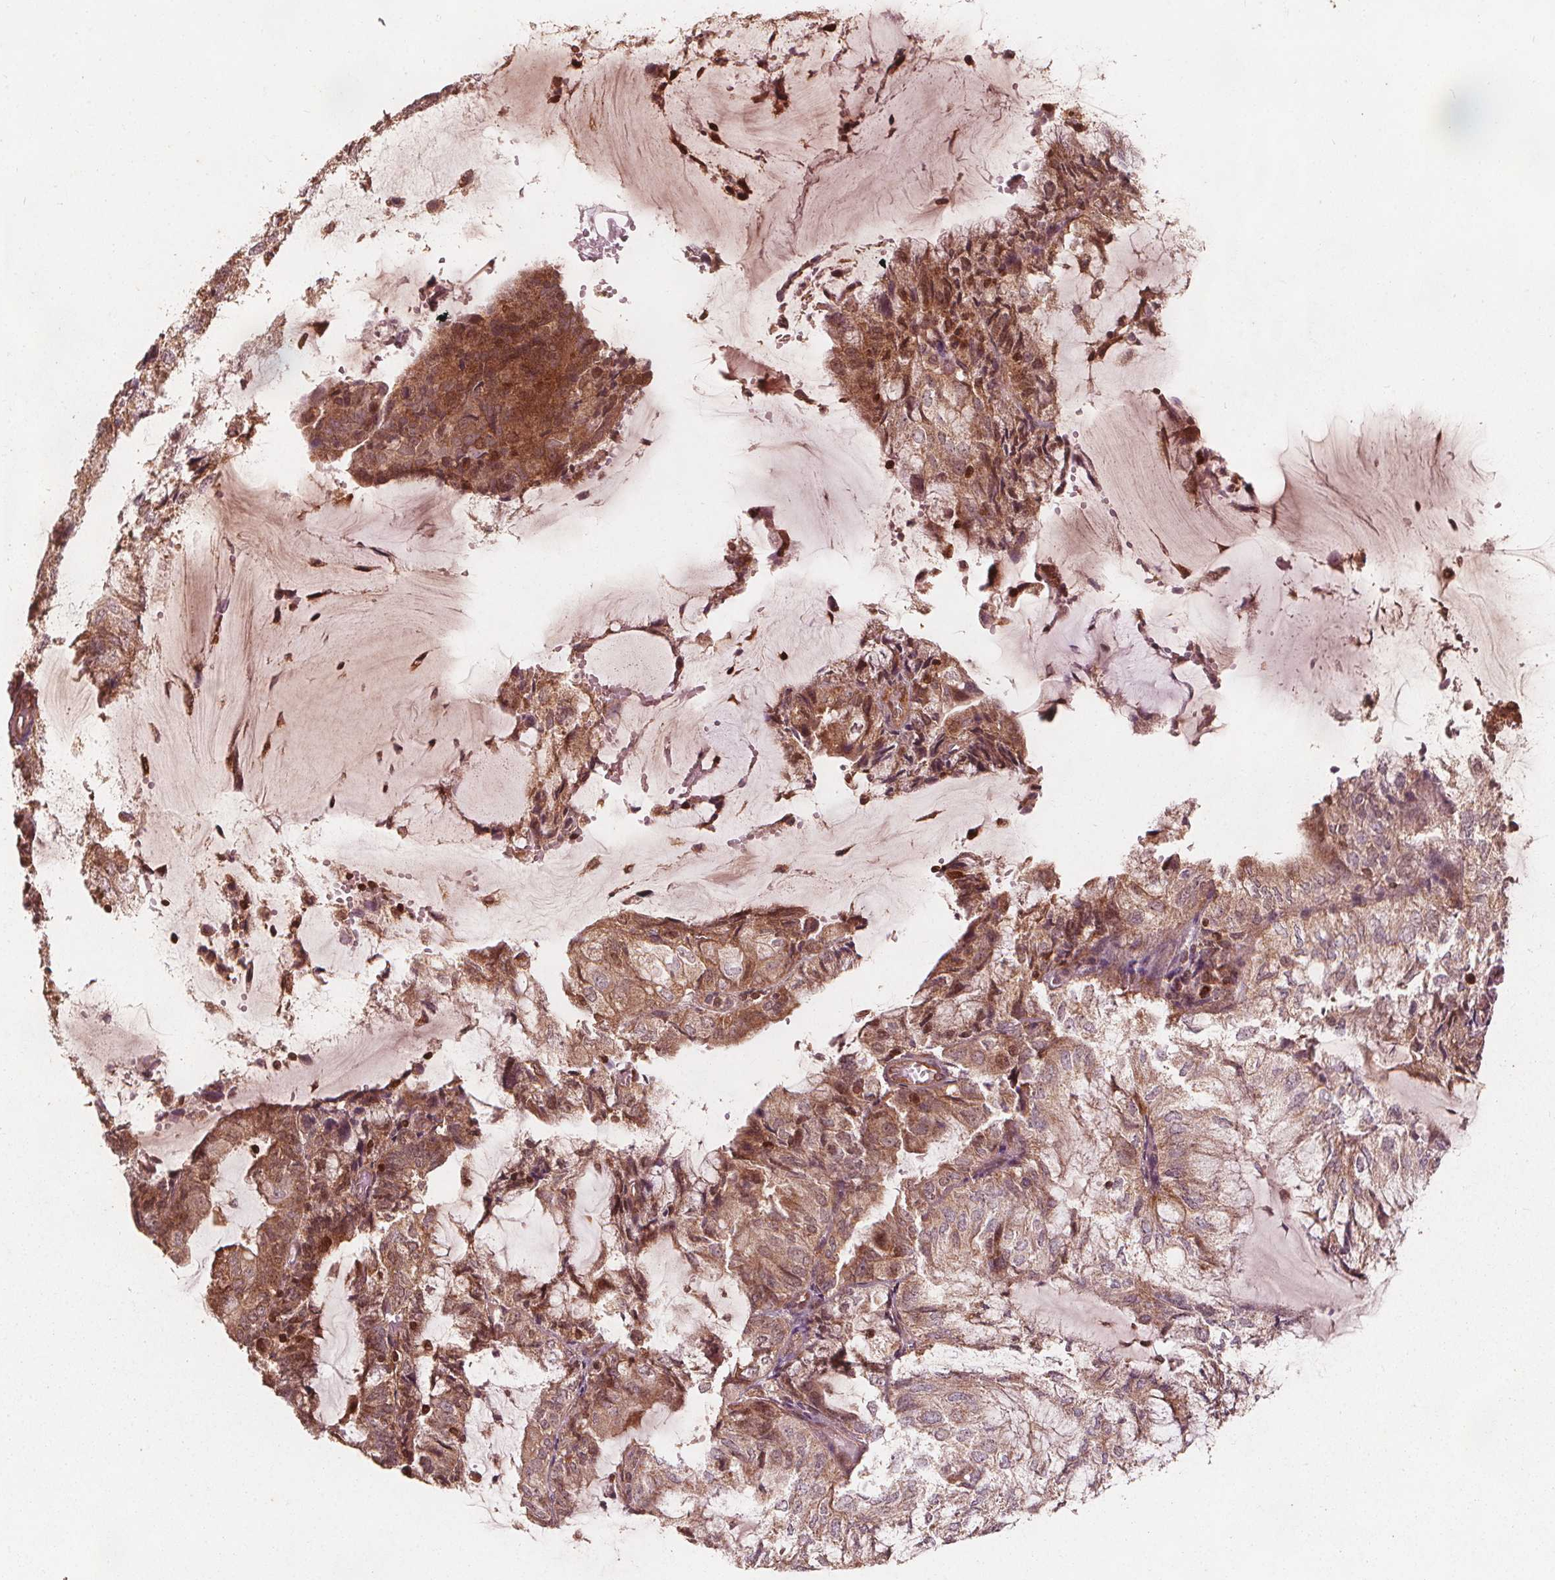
{"staining": {"intensity": "moderate", "quantity": ">75%", "location": "cytoplasmic/membranous"}, "tissue": "endometrial cancer", "cell_type": "Tumor cells", "image_type": "cancer", "snomed": [{"axis": "morphology", "description": "Adenocarcinoma, NOS"}, {"axis": "topography", "description": "Endometrium"}], "caption": "Adenocarcinoma (endometrial) stained with immunohistochemistry exhibits moderate cytoplasmic/membranous expression in approximately >75% of tumor cells.", "gene": "AIP", "patient": {"sex": "female", "age": 81}}